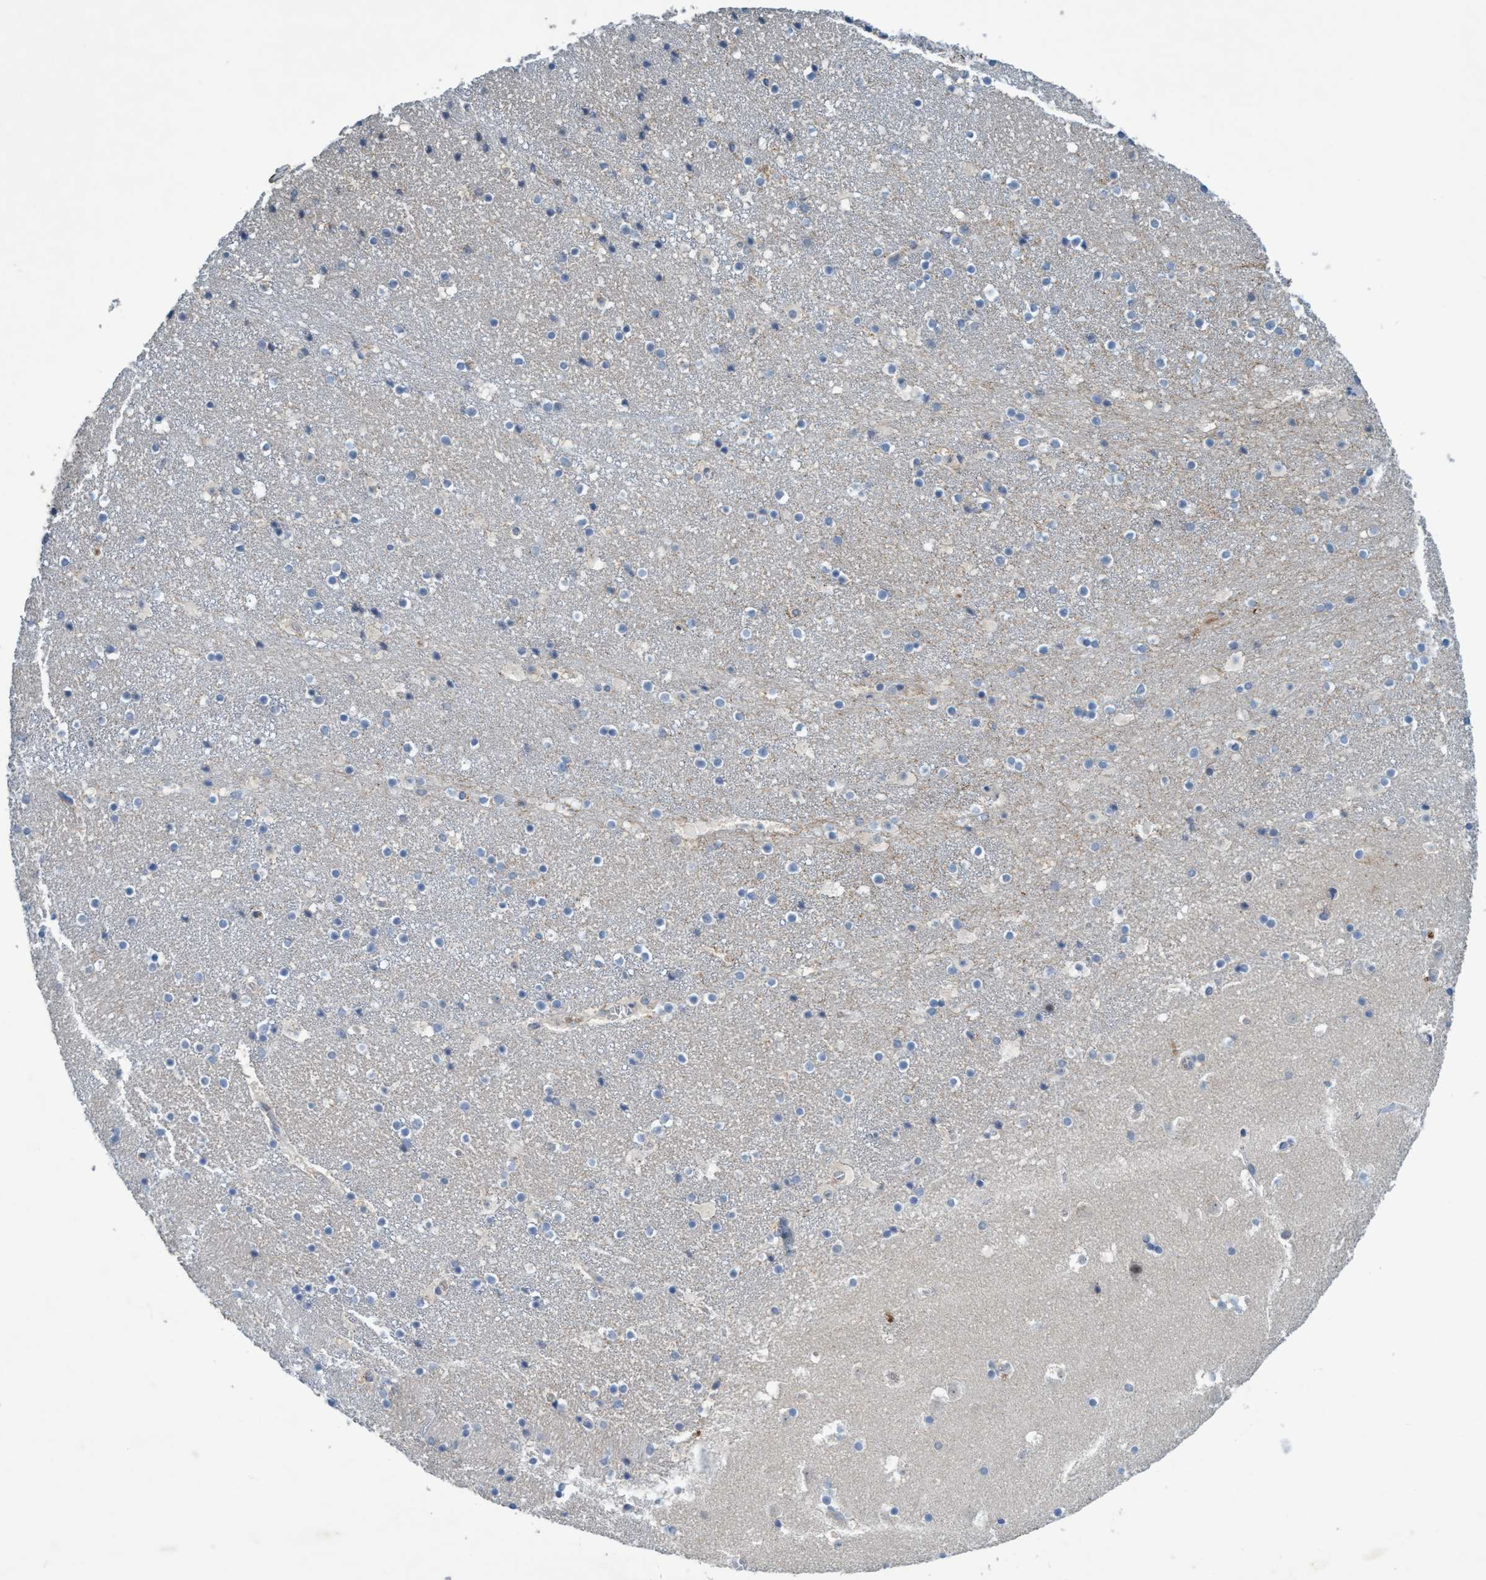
{"staining": {"intensity": "negative", "quantity": "none", "location": "none"}, "tissue": "caudate", "cell_type": "Glial cells", "image_type": "normal", "snomed": [{"axis": "morphology", "description": "Normal tissue, NOS"}, {"axis": "topography", "description": "Lateral ventricle wall"}], "caption": "Protein analysis of unremarkable caudate shows no significant positivity in glial cells.", "gene": "RNF208", "patient": {"sex": "male", "age": 45}}